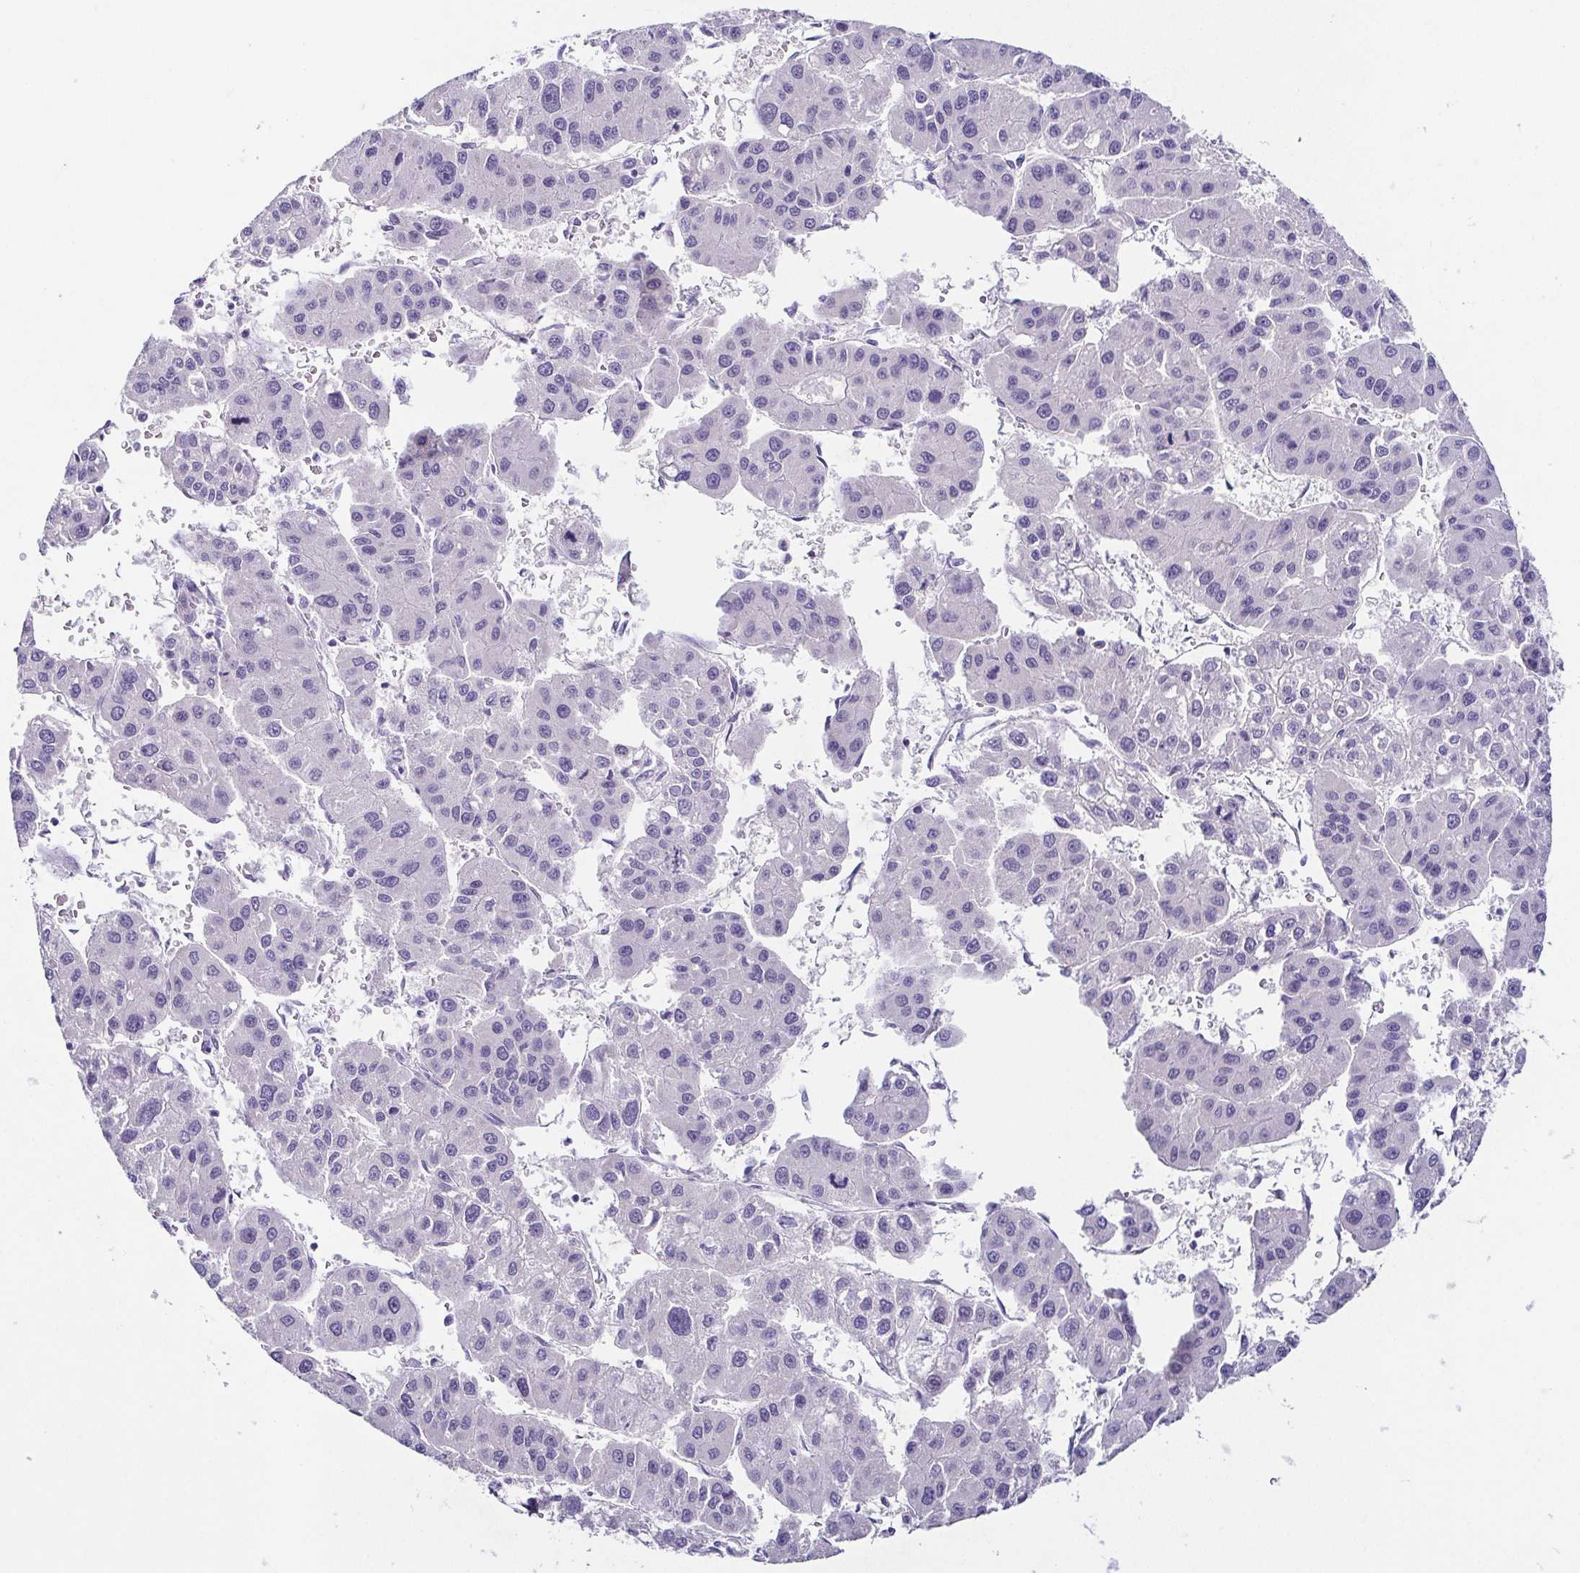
{"staining": {"intensity": "negative", "quantity": "none", "location": "none"}, "tissue": "liver cancer", "cell_type": "Tumor cells", "image_type": "cancer", "snomed": [{"axis": "morphology", "description": "Carcinoma, Hepatocellular, NOS"}, {"axis": "topography", "description": "Liver"}], "caption": "High power microscopy photomicrograph of an IHC photomicrograph of liver hepatocellular carcinoma, revealing no significant staining in tumor cells.", "gene": "TP73", "patient": {"sex": "male", "age": 73}}